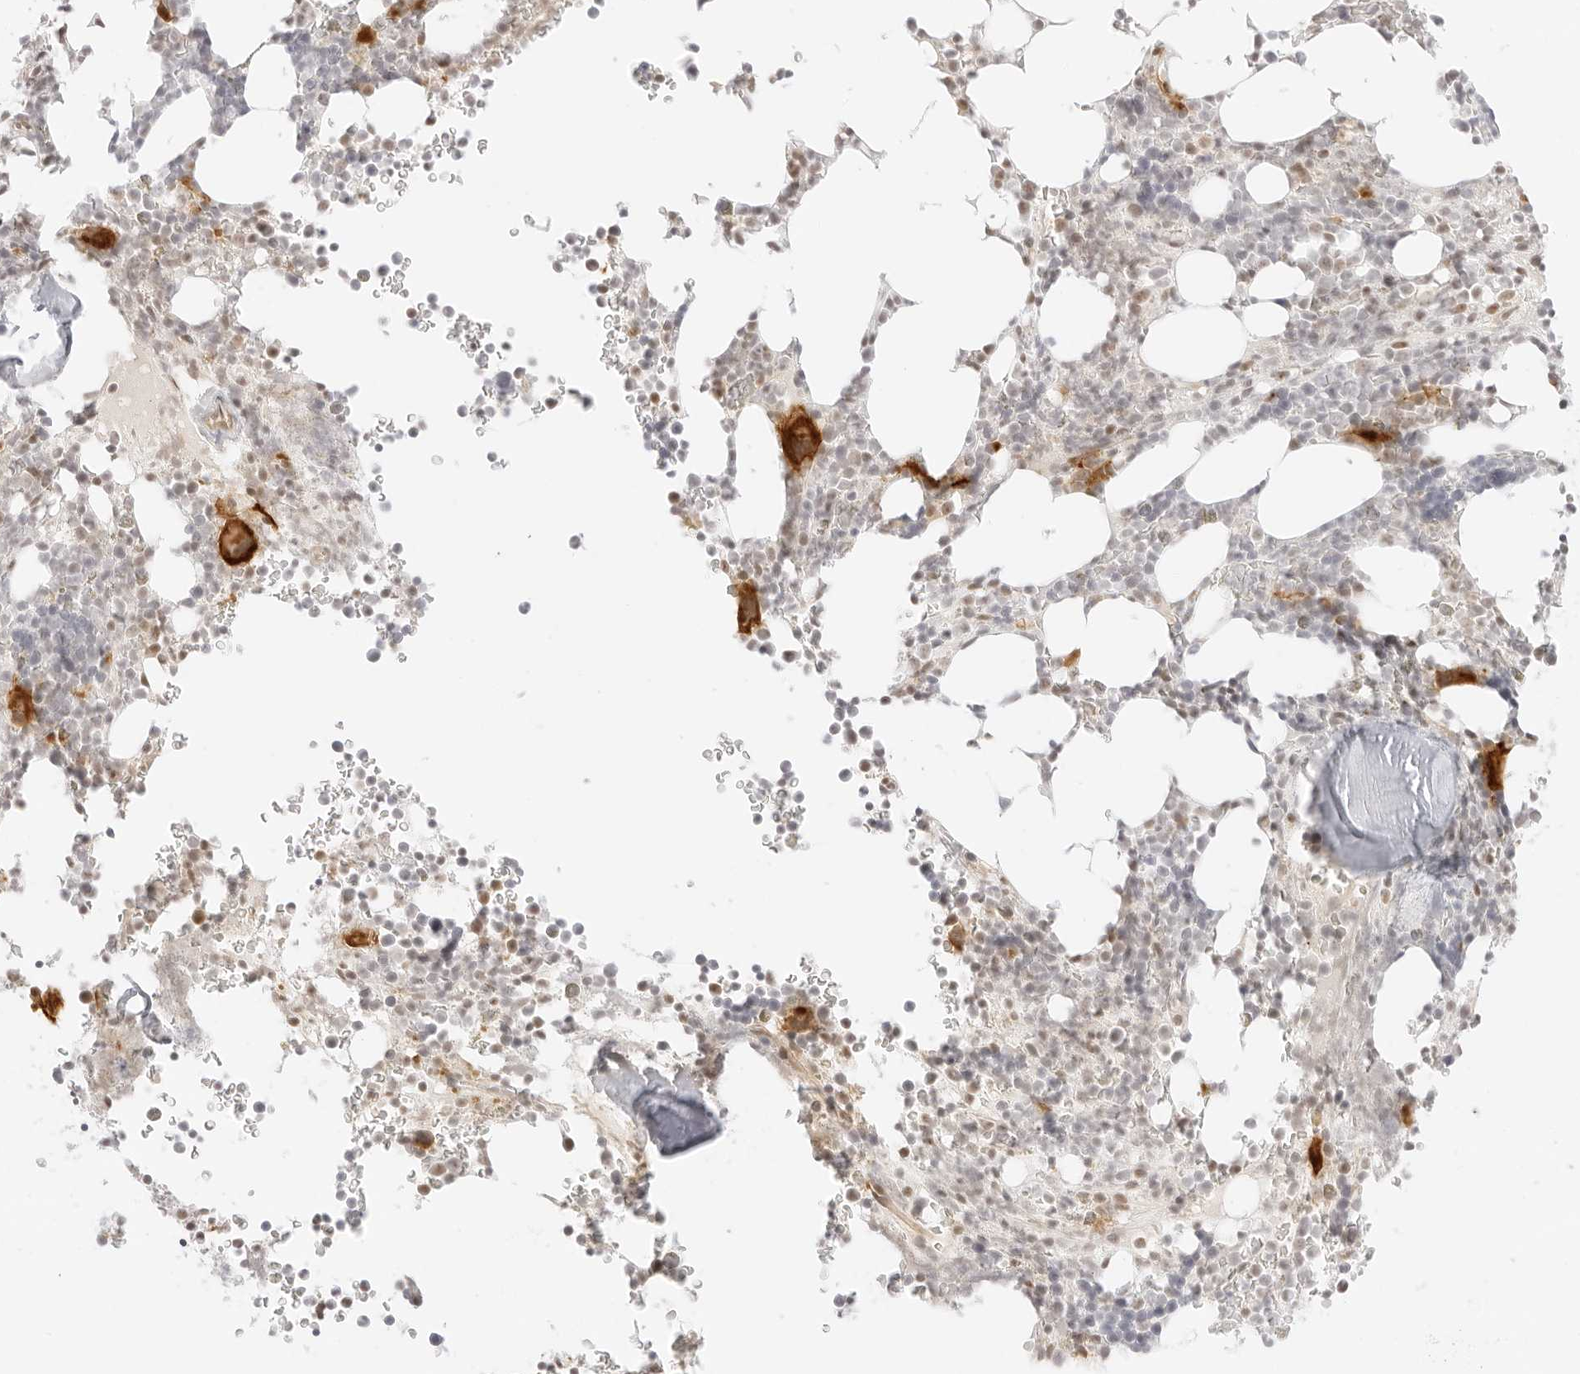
{"staining": {"intensity": "strong", "quantity": "<25%", "location": "cytoplasmic/membranous"}, "tissue": "bone marrow", "cell_type": "Hematopoietic cells", "image_type": "normal", "snomed": [{"axis": "morphology", "description": "Normal tissue, NOS"}, {"axis": "topography", "description": "Bone marrow"}], "caption": "Benign bone marrow was stained to show a protein in brown. There is medium levels of strong cytoplasmic/membranous positivity in about <25% of hematopoietic cells.", "gene": "ITGA6", "patient": {"sex": "male", "age": 58}}